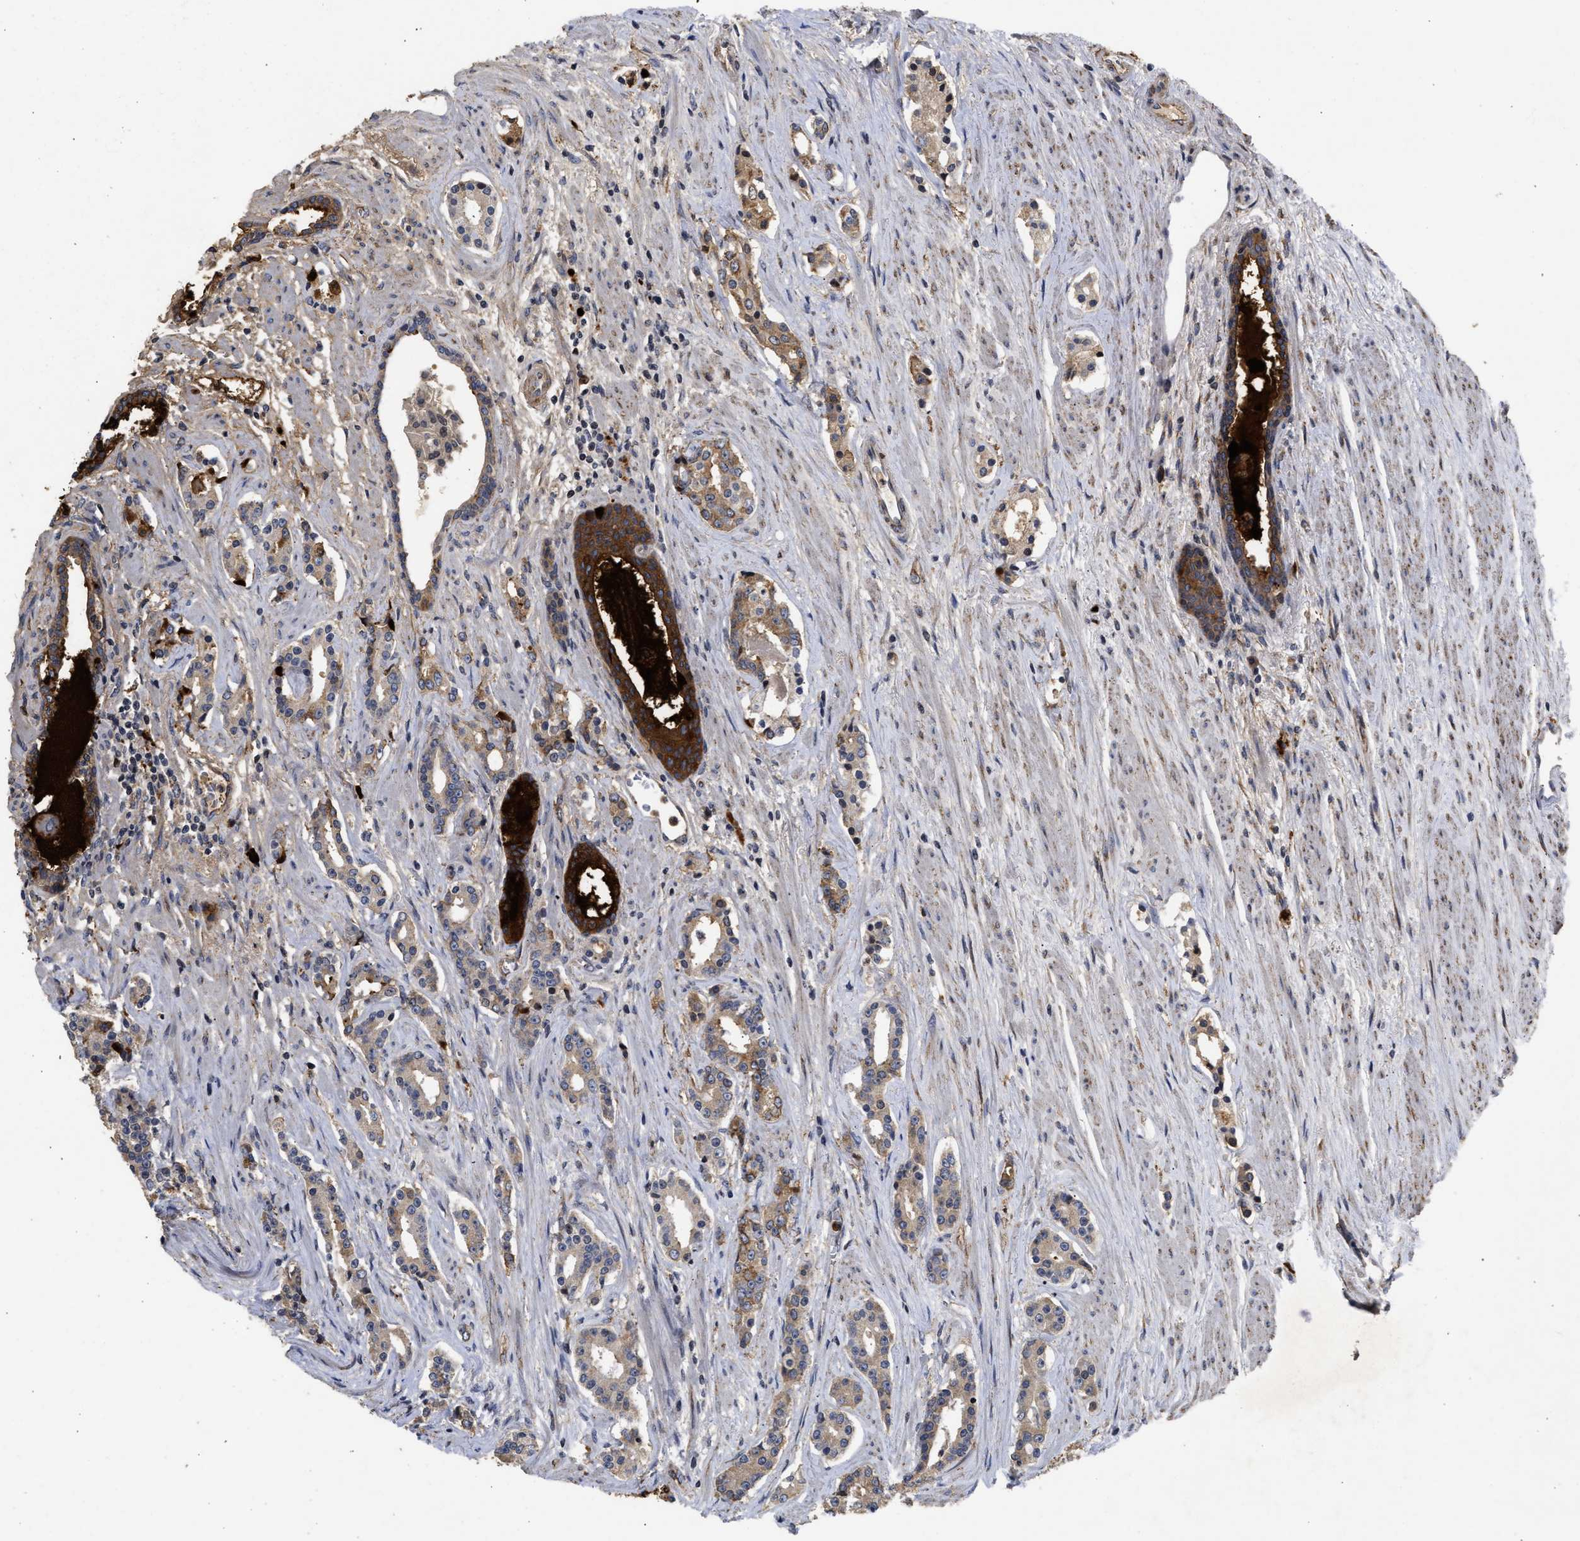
{"staining": {"intensity": "weak", "quantity": "25%-75%", "location": "cytoplasmic/membranous"}, "tissue": "prostate cancer", "cell_type": "Tumor cells", "image_type": "cancer", "snomed": [{"axis": "morphology", "description": "Adenocarcinoma, High grade"}, {"axis": "topography", "description": "Prostate"}], "caption": "Immunohistochemical staining of prostate cancer (adenocarcinoma (high-grade)) displays weak cytoplasmic/membranous protein positivity in about 25%-75% of tumor cells. The protein is stained brown, and the nuclei are stained in blue (DAB IHC with brightfield microscopy, high magnification).", "gene": "ENSG00000142539", "patient": {"sex": "male", "age": 71}}